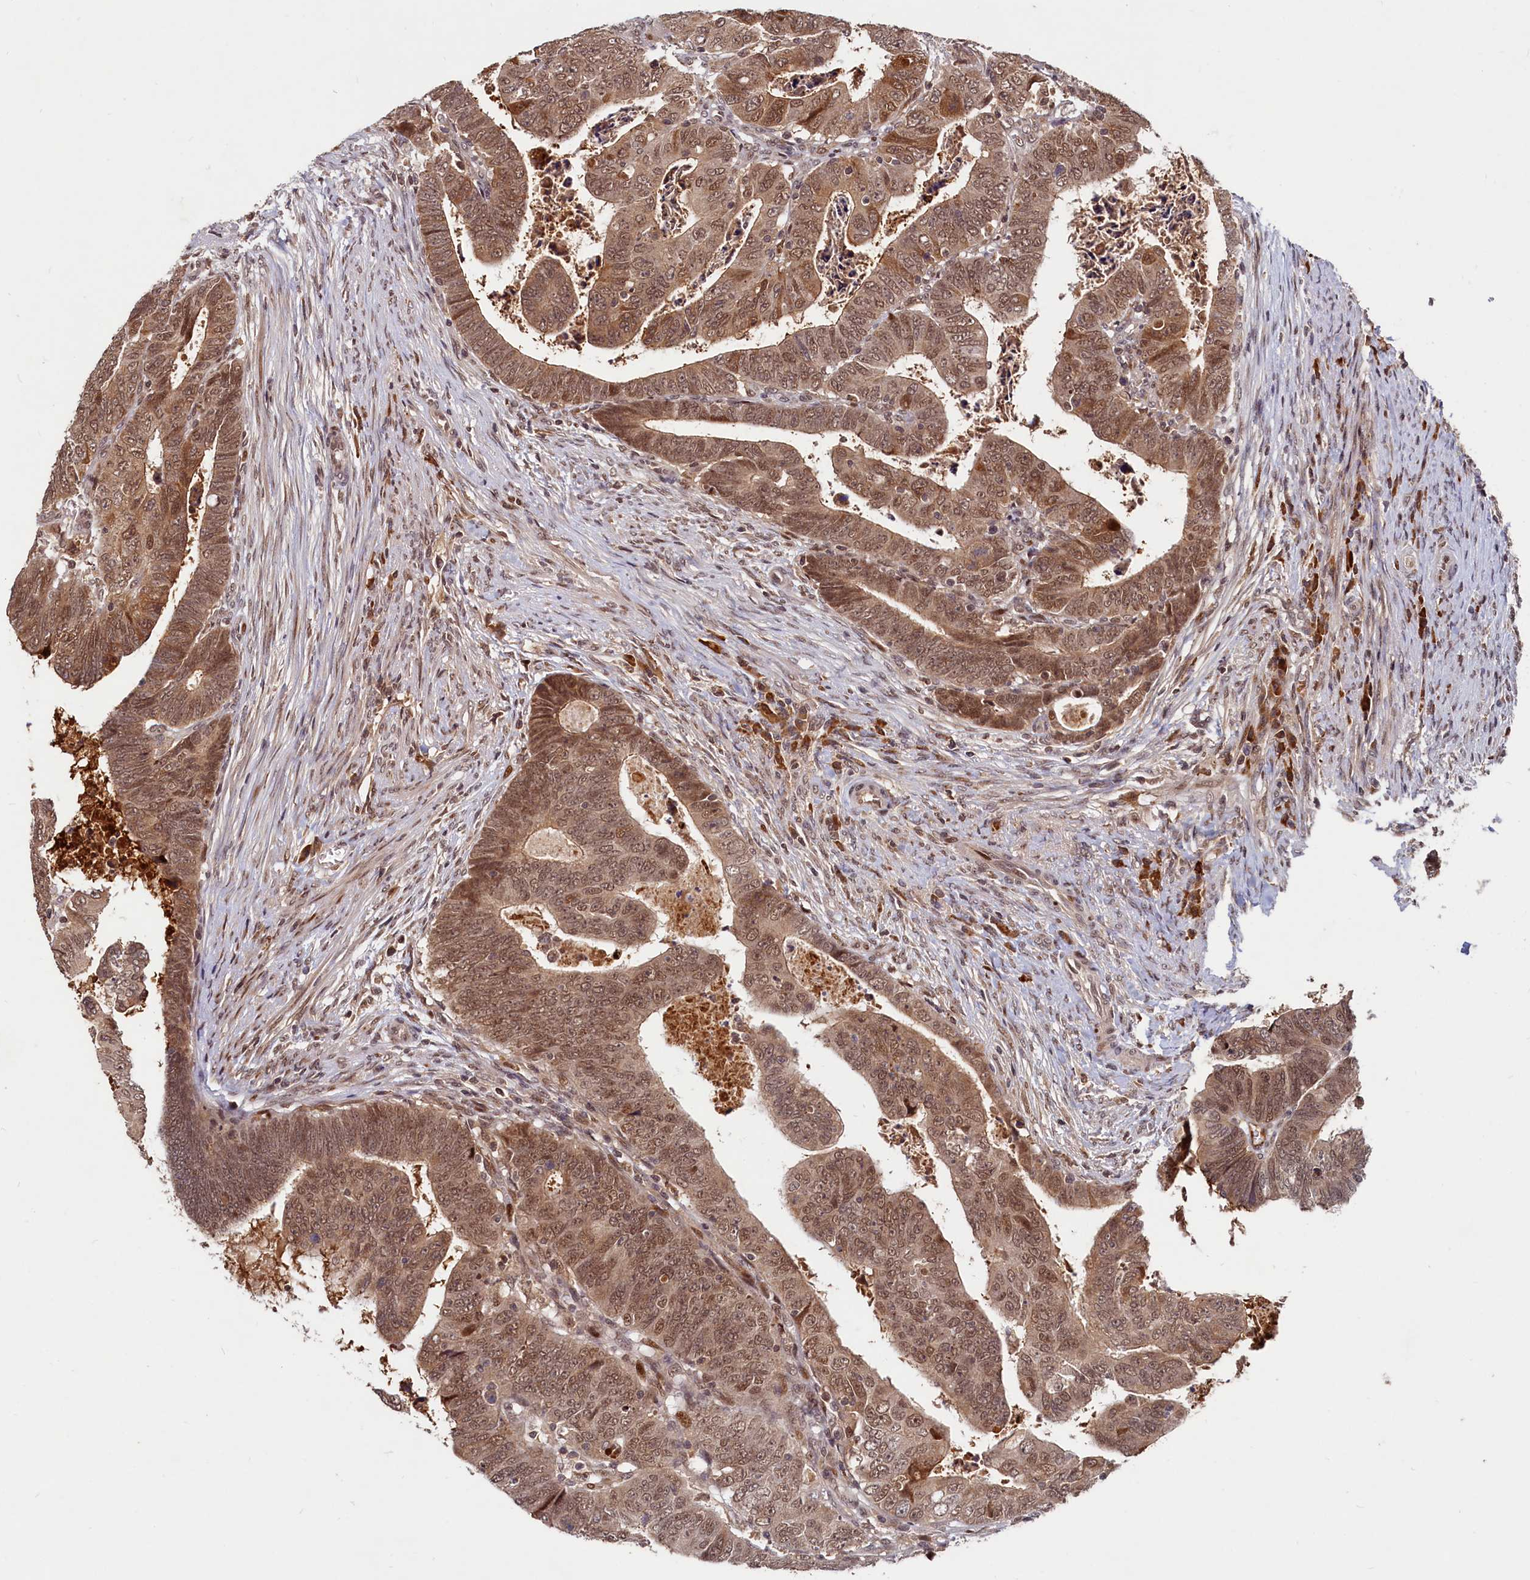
{"staining": {"intensity": "moderate", "quantity": ">75%", "location": "cytoplasmic/membranous,nuclear"}, "tissue": "colorectal cancer", "cell_type": "Tumor cells", "image_type": "cancer", "snomed": [{"axis": "morphology", "description": "Normal tissue, NOS"}, {"axis": "morphology", "description": "Adenocarcinoma, NOS"}, {"axis": "topography", "description": "Rectum"}], "caption": "Protein analysis of colorectal adenocarcinoma tissue reveals moderate cytoplasmic/membranous and nuclear positivity in approximately >75% of tumor cells. The staining was performed using DAB to visualize the protein expression in brown, while the nuclei were stained in blue with hematoxylin (Magnification: 20x).", "gene": "TRAPPC4", "patient": {"sex": "female", "age": 65}}